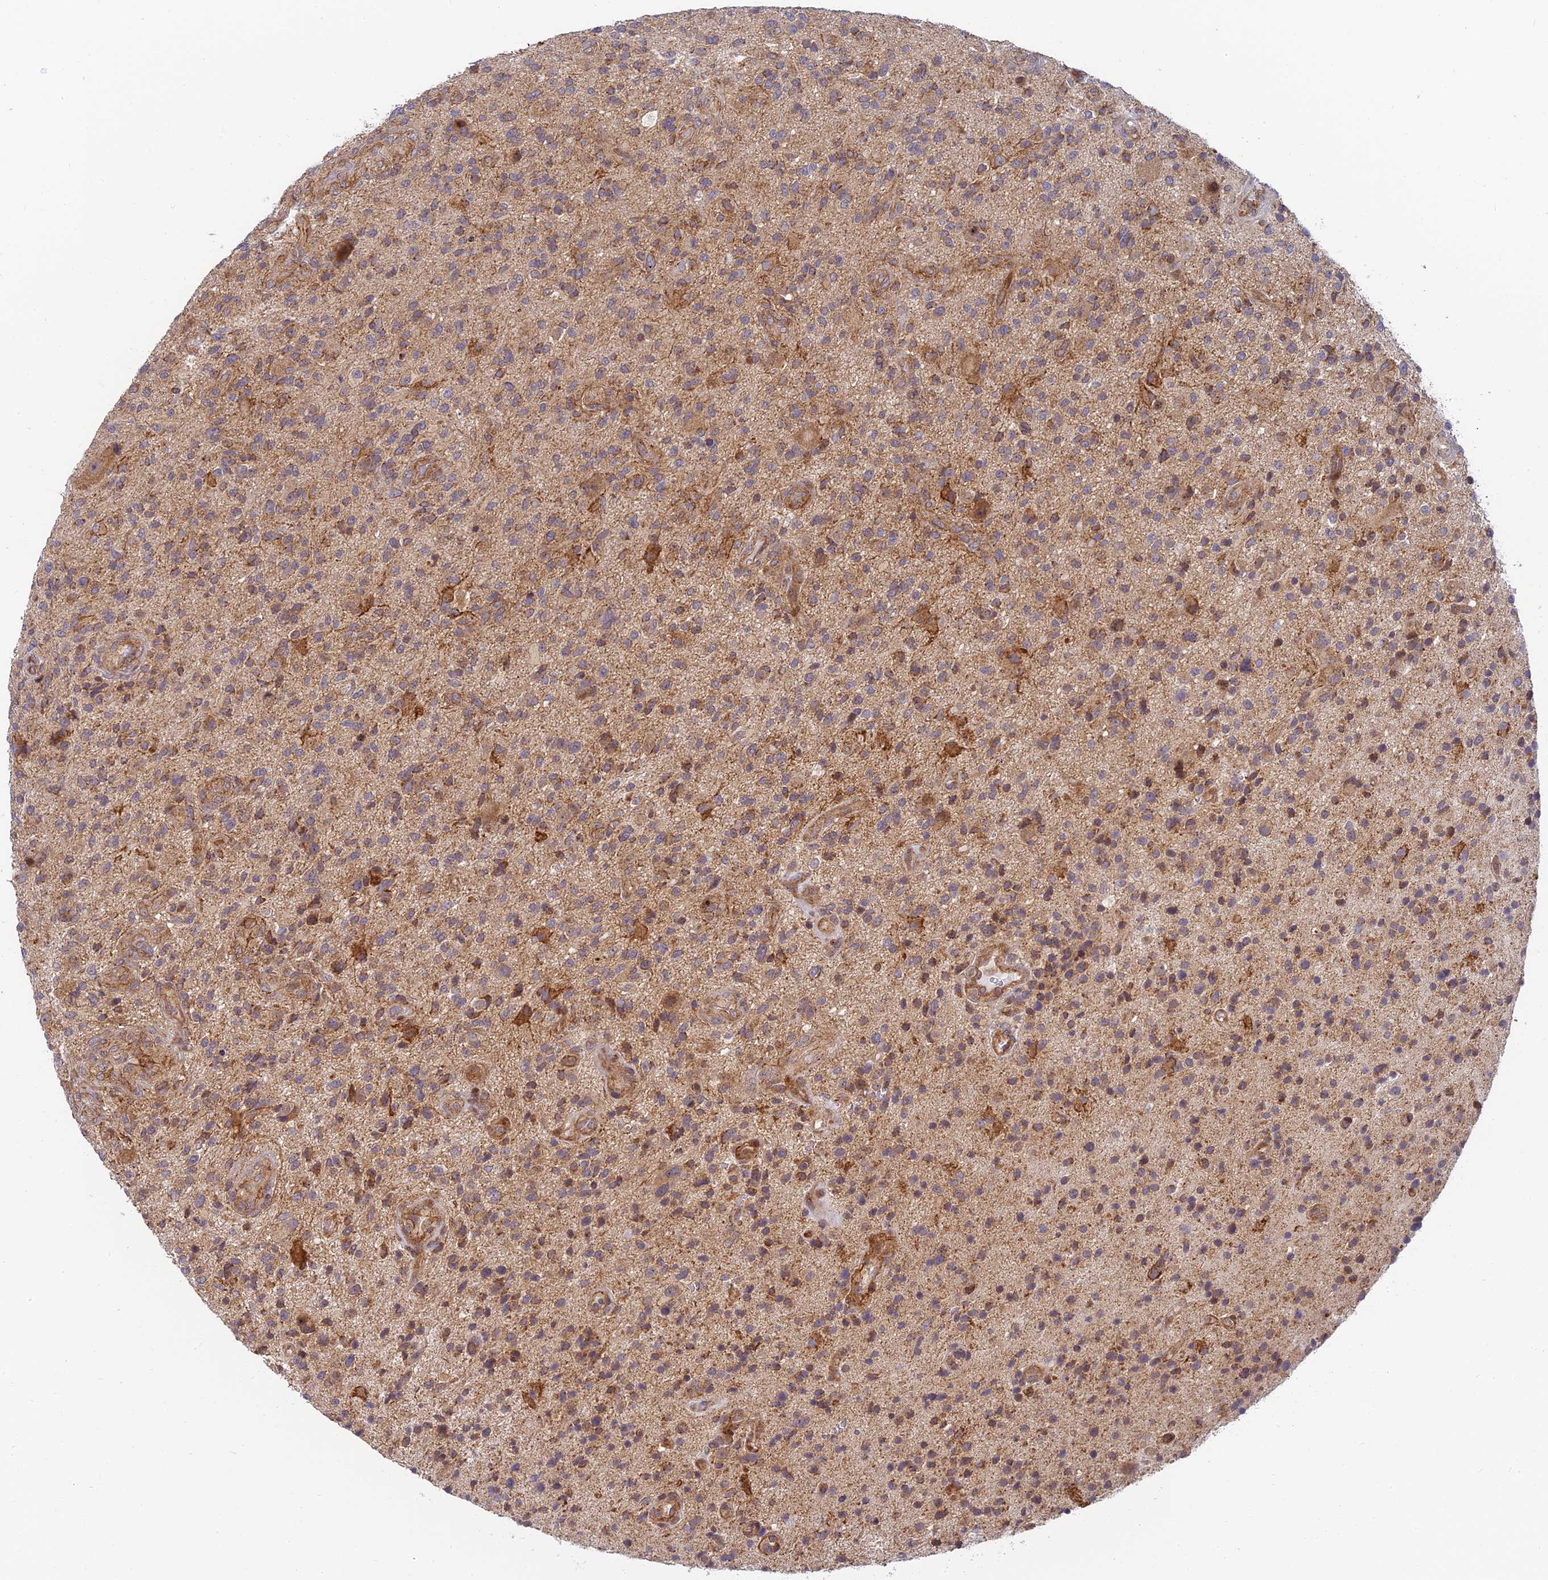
{"staining": {"intensity": "moderate", "quantity": ">75%", "location": "cytoplasmic/membranous"}, "tissue": "glioma", "cell_type": "Tumor cells", "image_type": "cancer", "snomed": [{"axis": "morphology", "description": "Glioma, malignant, High grade"}, {"axis": "topography", "description": "Brain"}], "caption": "This is a histology image of immunohistochemistry (IHC) staining of malignant glioma (high-grade), which shows moderate staining in the cytoplasmic/membranous of tumor cells.", "gene": "HOOK2", "patient": {"sex": "male", "age": 47}}